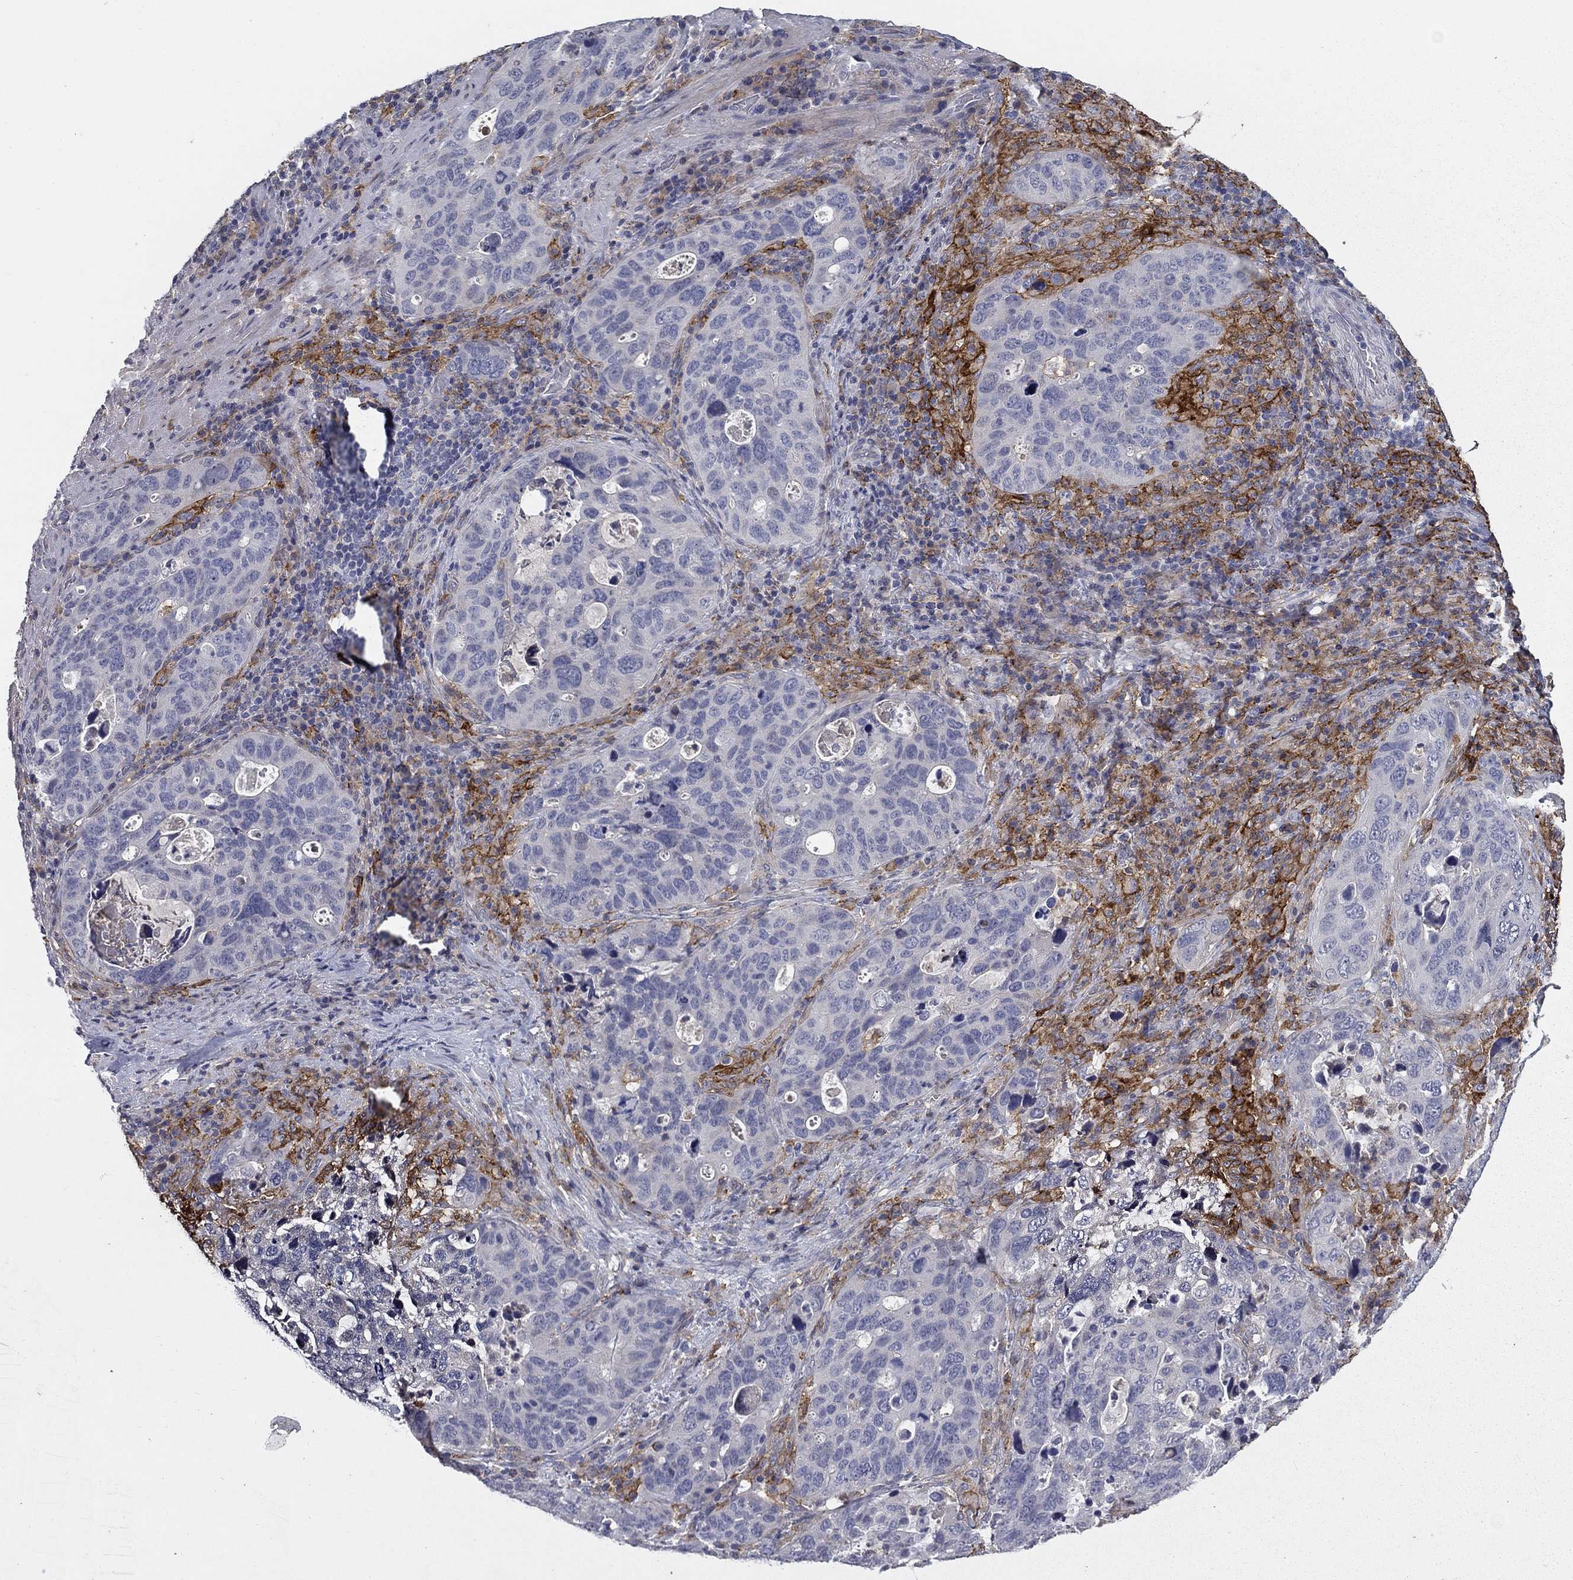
{"staining": {"intensity": "negative", "quantity": "none", "location": "none"}, "tissue": "stomach cancer", "cell_type": "Tumor cells", "image_type": "cancer", "snomed": [{"axis": "morphology", "description": "Adenocarcinoma, NOS"}, {"axis": "topography", "description": "Stomach"}], "caption": "Immunohistochemistry photomicrograph of neoplastic tissue: adenocarcinoma (stomach) stained with DAB (3,3'-diaminobenzidine) demonstrates no significant protein positivity in tumor cells. (Stains: DAB (3,3'-diaminobenzidine) immunohistochemistry (IHC) with hematoxylin counter stain, Microscopy: brightfield microscopy at high magnification).", "gene": "CD274", "patient": {"sex": "male", "age": 54}}